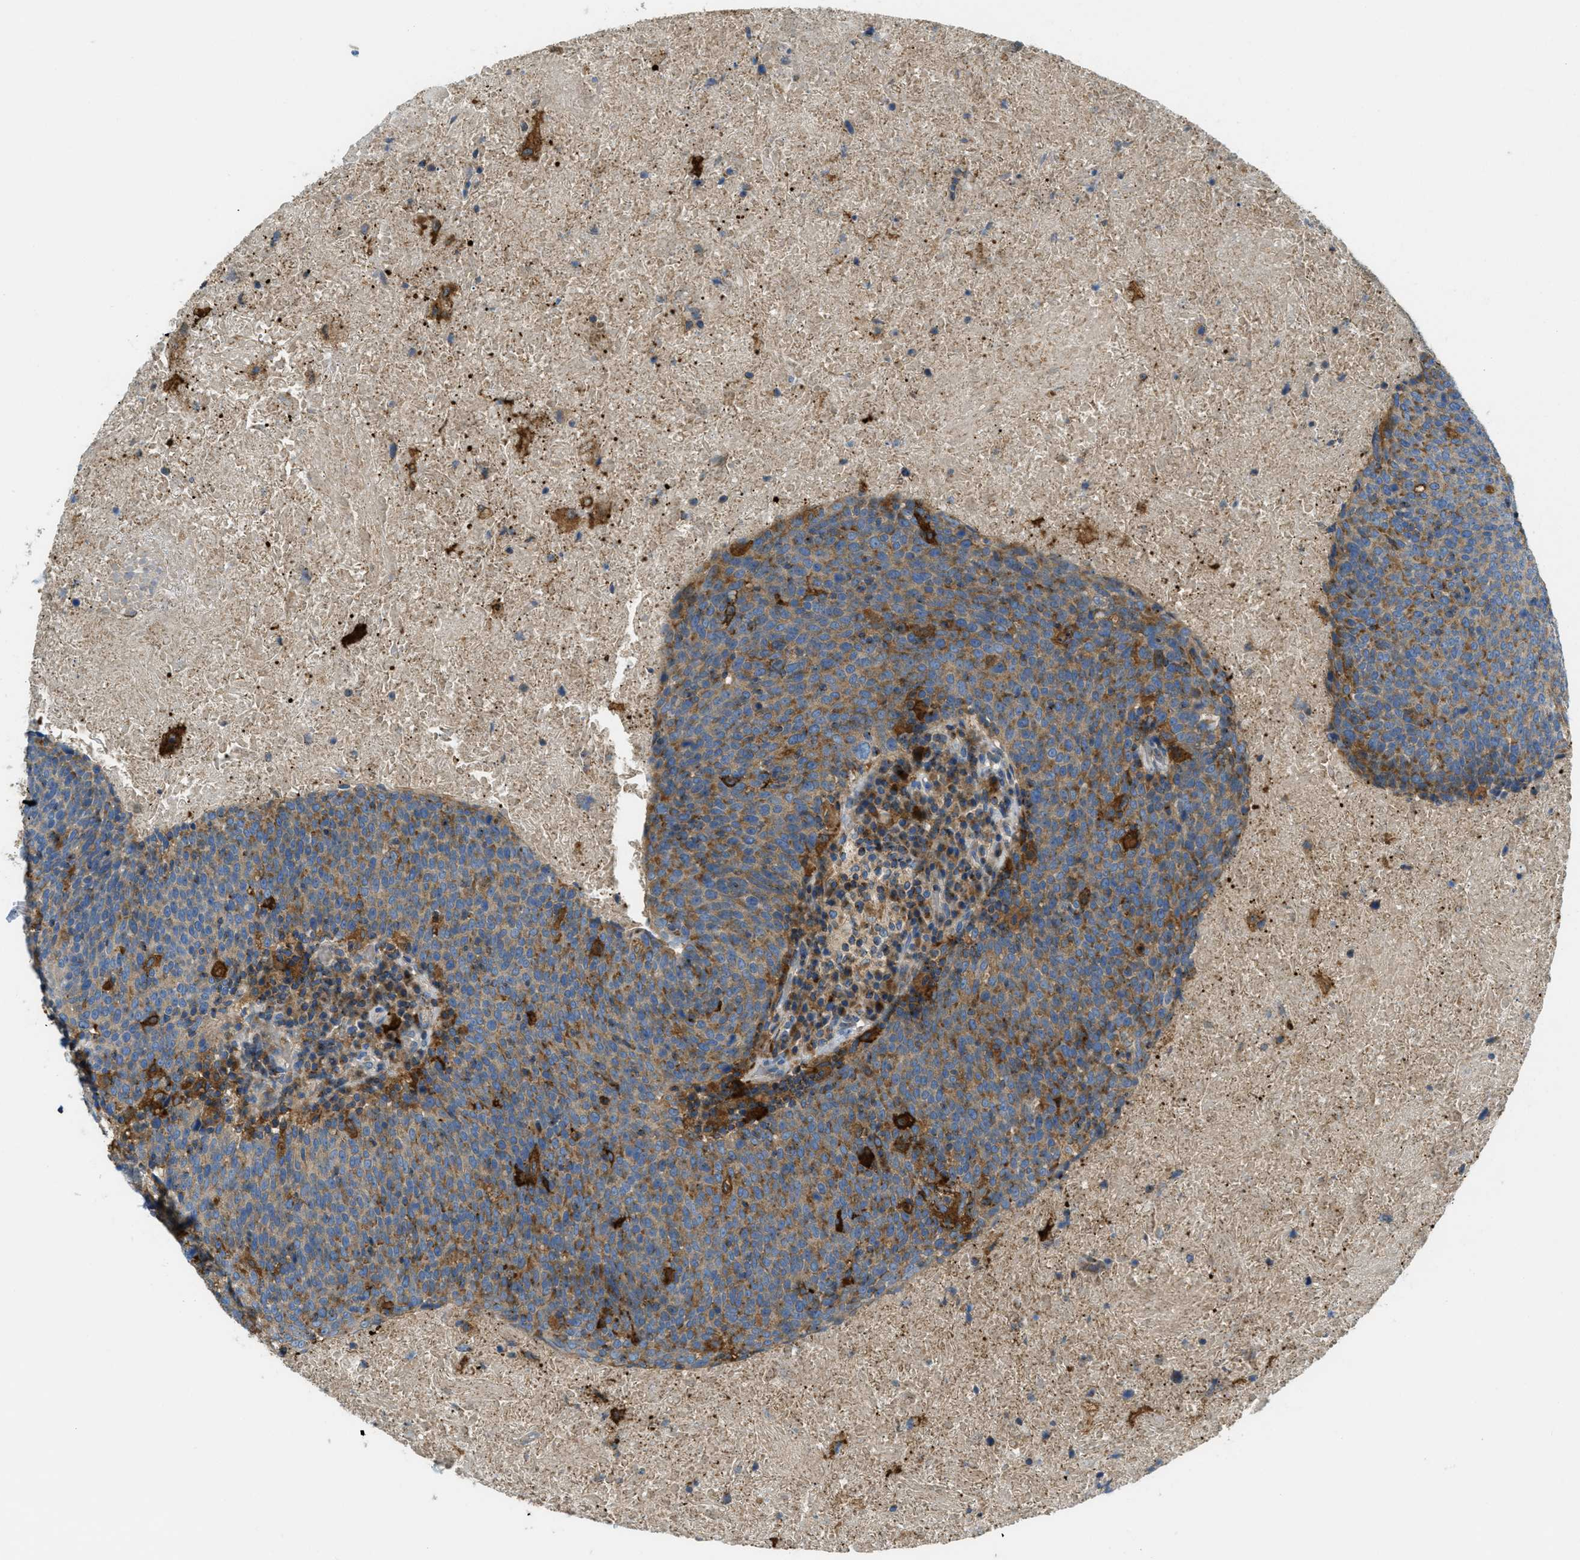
{"staining": {"intensity": "moderate", "quantity": "<25%", "location": "cytoplasmic/membranous"}, "tissue": "head and neck cancer", "cell_type": "Tumor cells", "image_type": "cancer", "snomed": [{"axis": "morphology", "description": "Squamous cell carcinoma, NOS"}, {"axis": "morphology", "description": "Squamous cell carcinoma, metastatic, NOS"}, {"axis": "topography", "description": "Lymph node"}, {"axis": "topography", "description": "Head-Neck"}], "caption": "Human head and neck metastatic squamous cell carcinoma stained with a protein marker reveals moderate staining in tumor cells.", "gene": "RFFL", "patient": {"sex": "male", "age": 62}}